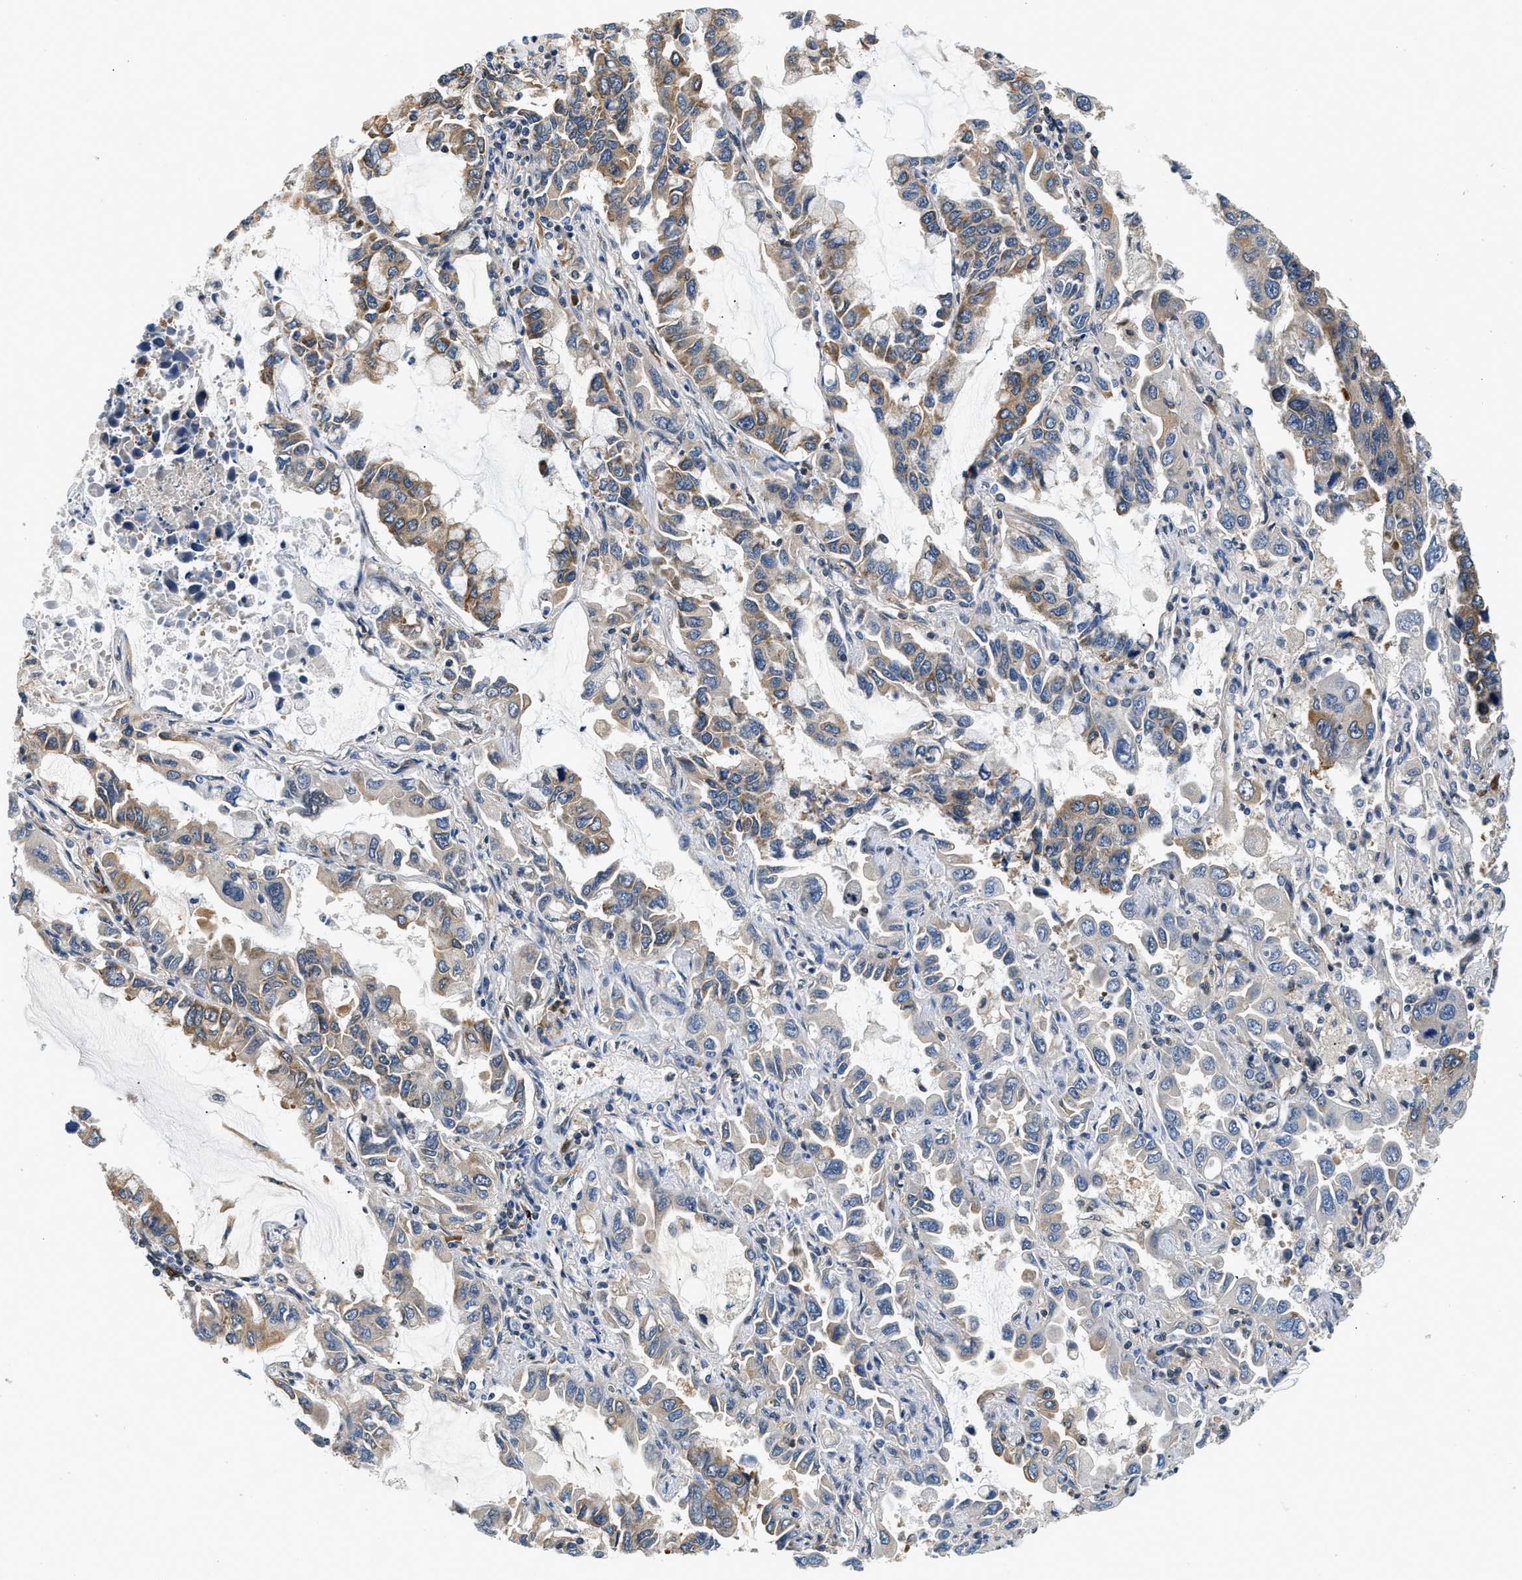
{"staining": {"intensity": "moderate", "quantity": "25%-75%", "location": "cytoplasmic/membranous"}, "tissue": "lung cancer", "cell_type": "Tumor cells", "image_type": "cancer", "snomed": [{"axis": "morphology", "description": "Adenocarcinoma, NOS"}, {"axis": "topography", "description": "Lung"}], "caption": "Immunohistochemistry (IHC) histopathology image of neoplastic tissue: human lung adenocarcinoma stained using immunohistochemistry displays medium levels of moderate protein expression localized specifically in the cytoplasmic/membranous of tumor cells, appearing as a cytoplasmic/membranous brown color.", "gene": "BCL7C", "patient": {"sex": "male", "age": 64}}